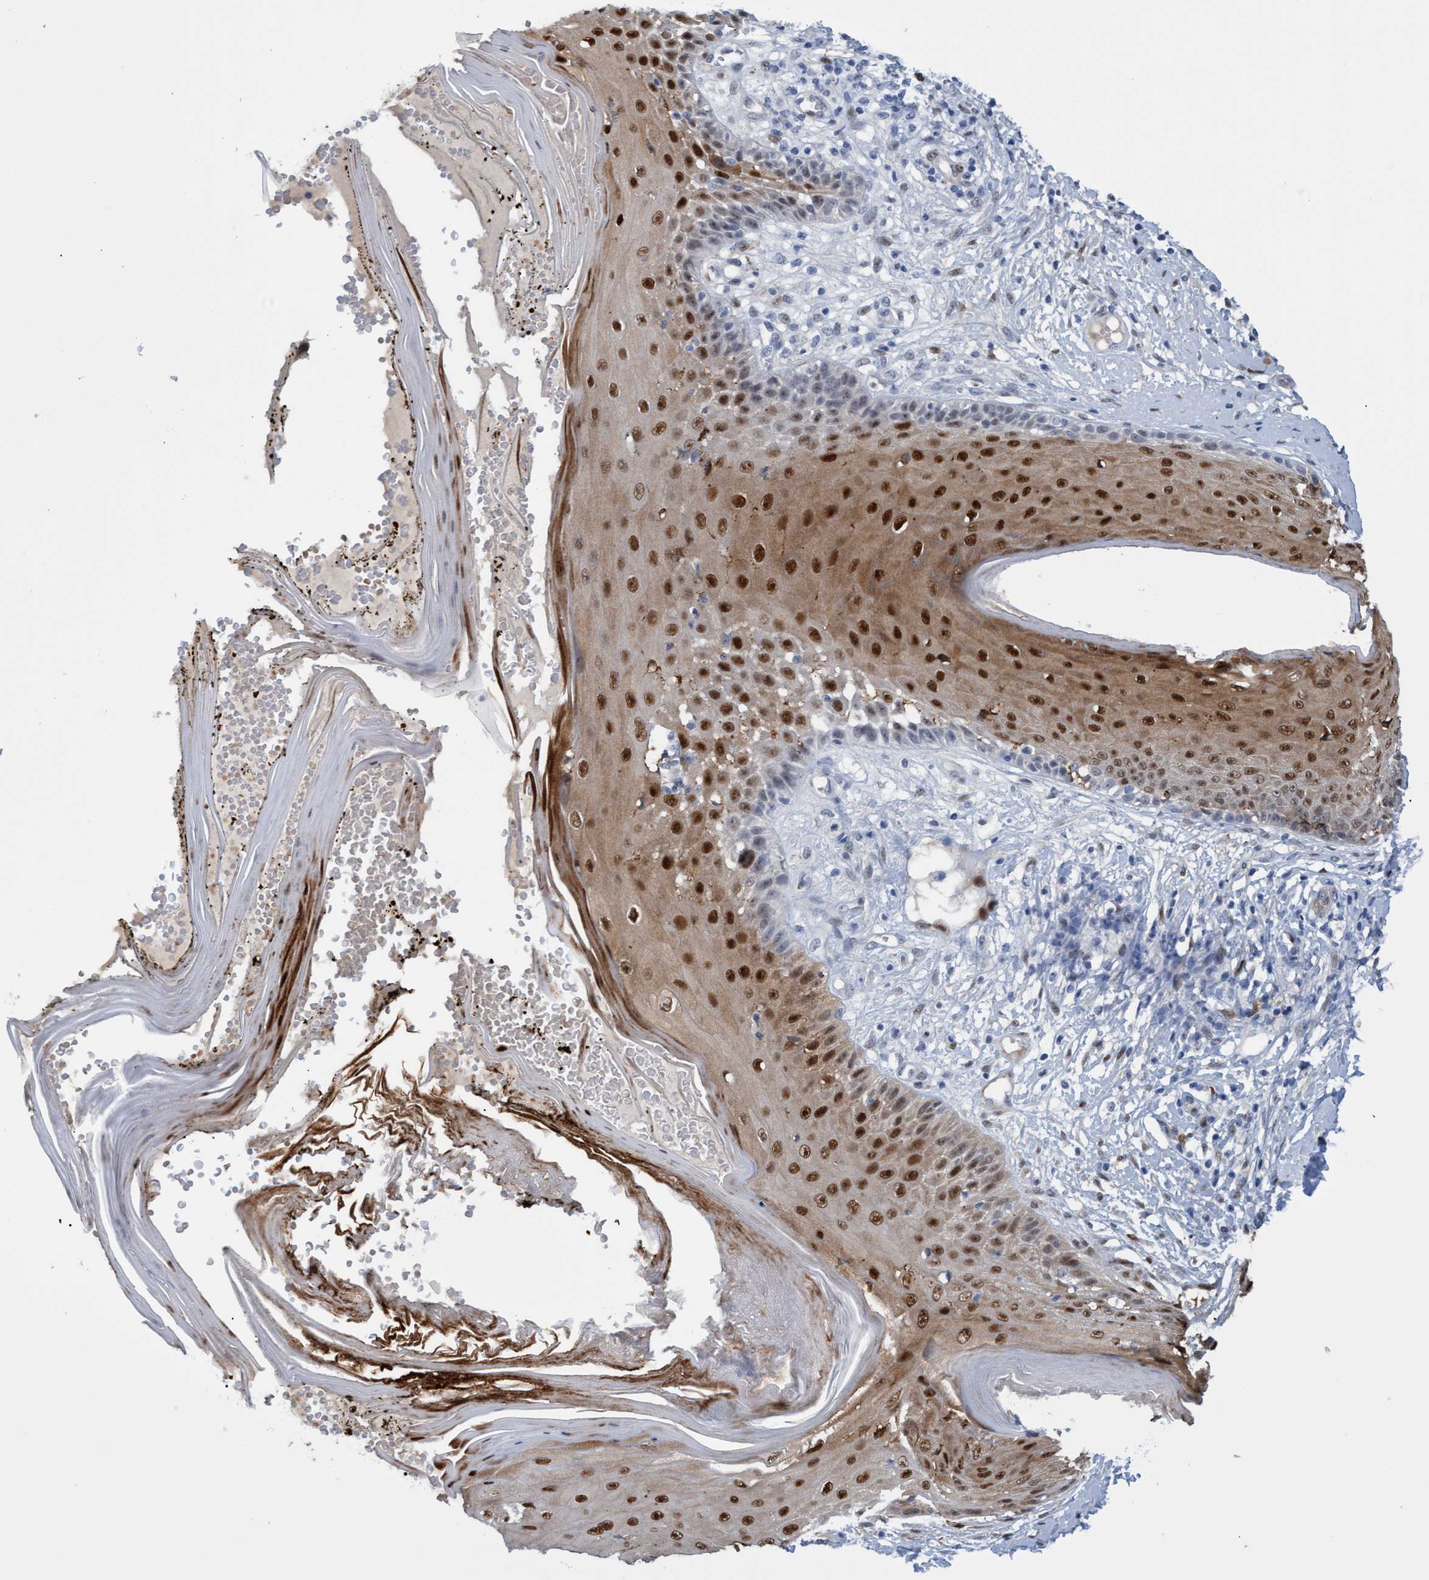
{"staining": {"intensity": "negative", "quantity": "none", "location": "none"}, "tissue": "skin", "cell_type": "Fibroblasts", "image_type": "normal", "snomed": [{"axis": "morphology", "description": "Normal tissue, NOS"}, {"axis": "topography", "description": "Skin"}, {"axis": "topography", "description": "Peripheral nerve tissue"}], "caption": "A photomicrograph of human skin is negative for staining in fibroblasts. The staining was performed using DAB to visualize the protein expression in brown, while the nuclei were stained in blue with hematoxylin (Magnification: 20x).", "gene": "PINX1", "patient": {"sex": "male", "age": 24}}